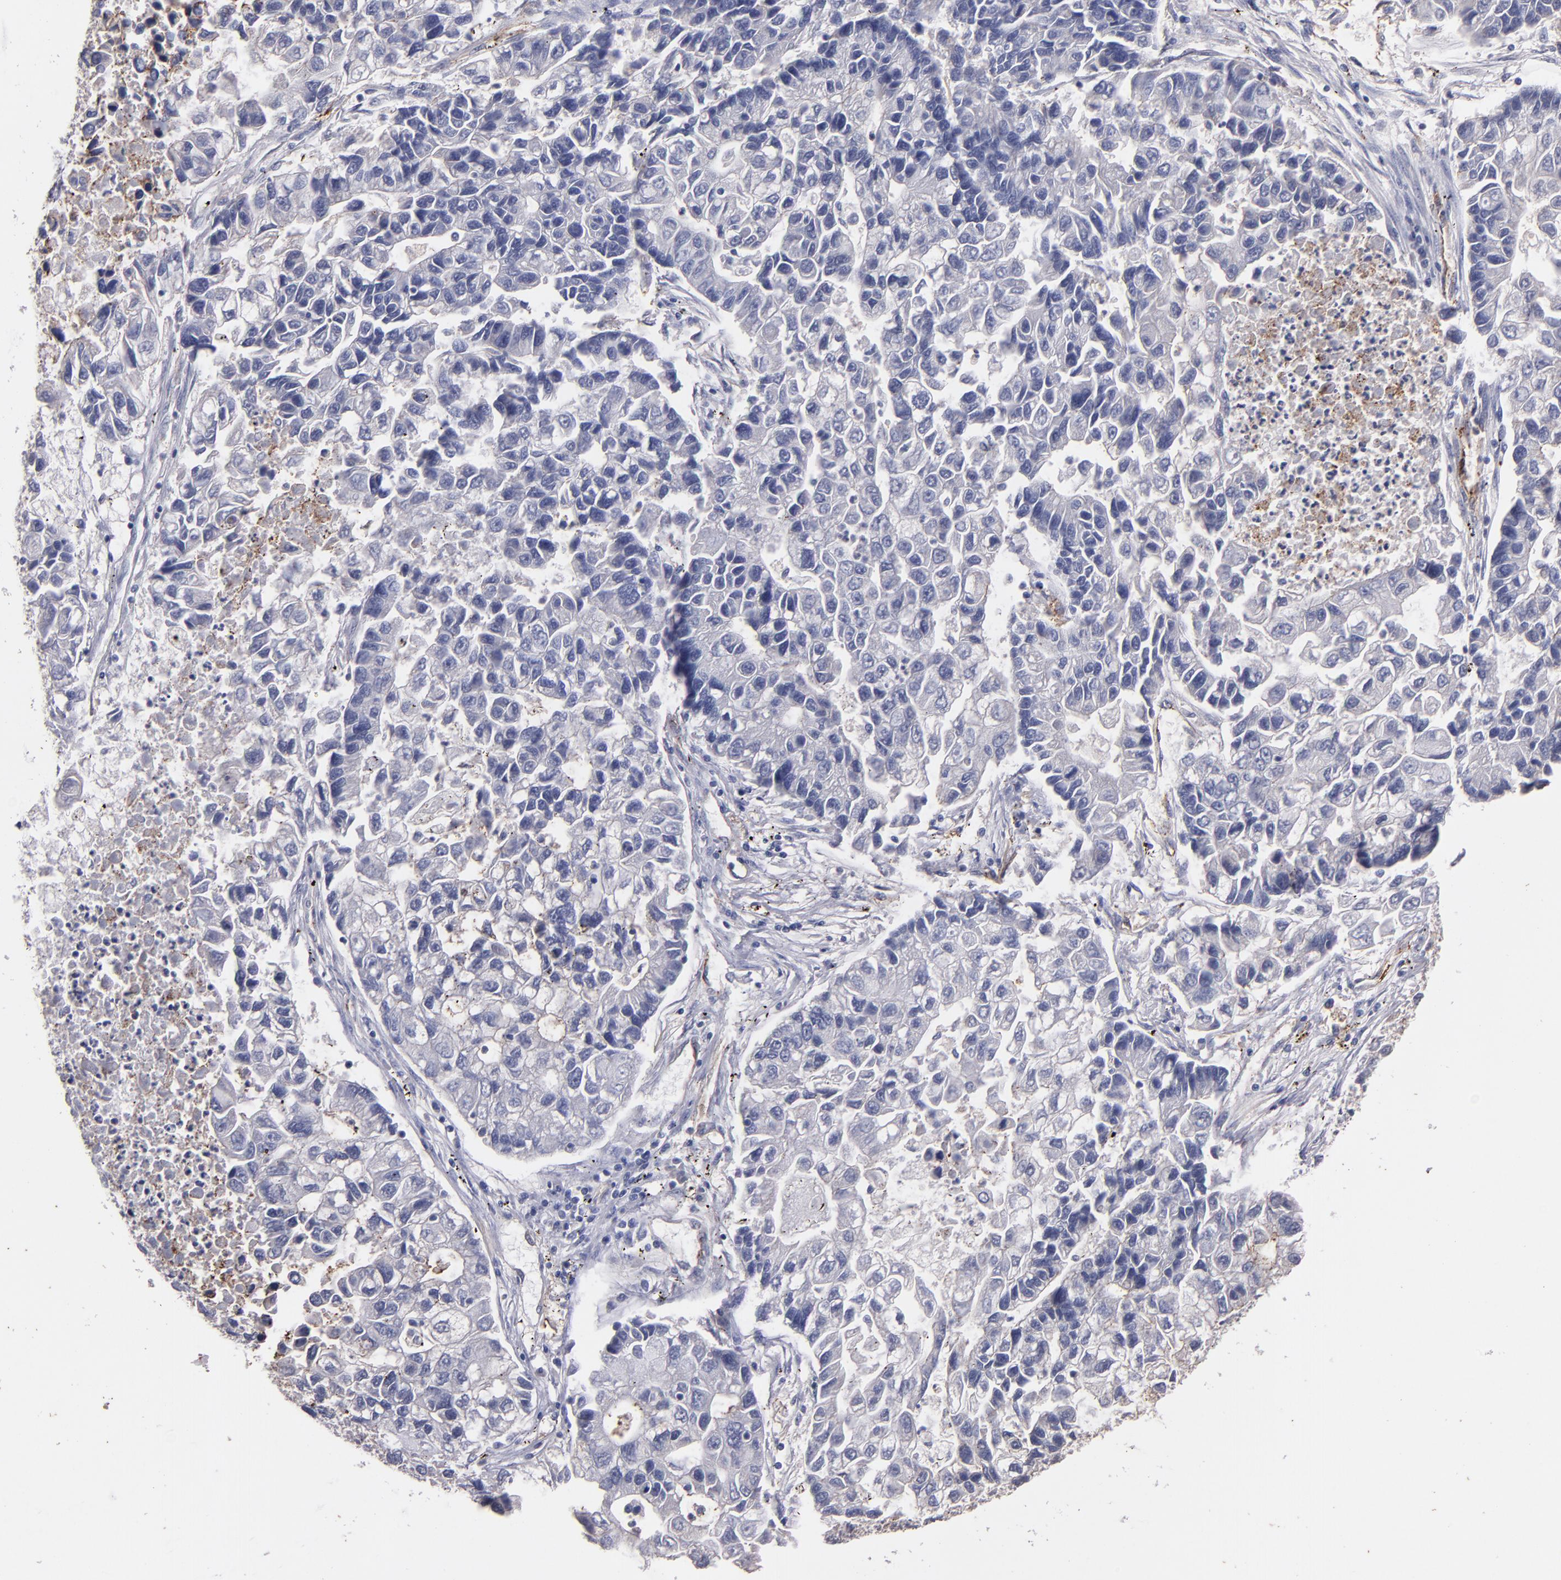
{"staining": {"intensity": "negative", "quantity": "none", "location": "none"}, "tissue": "lung cancer", "cell_type": "Tumor cells", "image_type": "cancer", "snomed": [{"axis": "morphology", "description": "Adenocarcinoma, NOS"}, {"axis": "topography", "description": "Lung"}], "caption": "This is a histopathology image of immunohistochemistry (IHC) staining of lung cancer (adenocarcinoma), which shows no staining in tumor cells. (Stains: DAB (3,3'-diaminobenzidine) immunohistochemistry (IHC) with hematoxylin counter stain, Microscopy: brightfield microscopy at high magnification).", "gene": "CLDN5", "patient": {"sex": "female", "age": 51}}